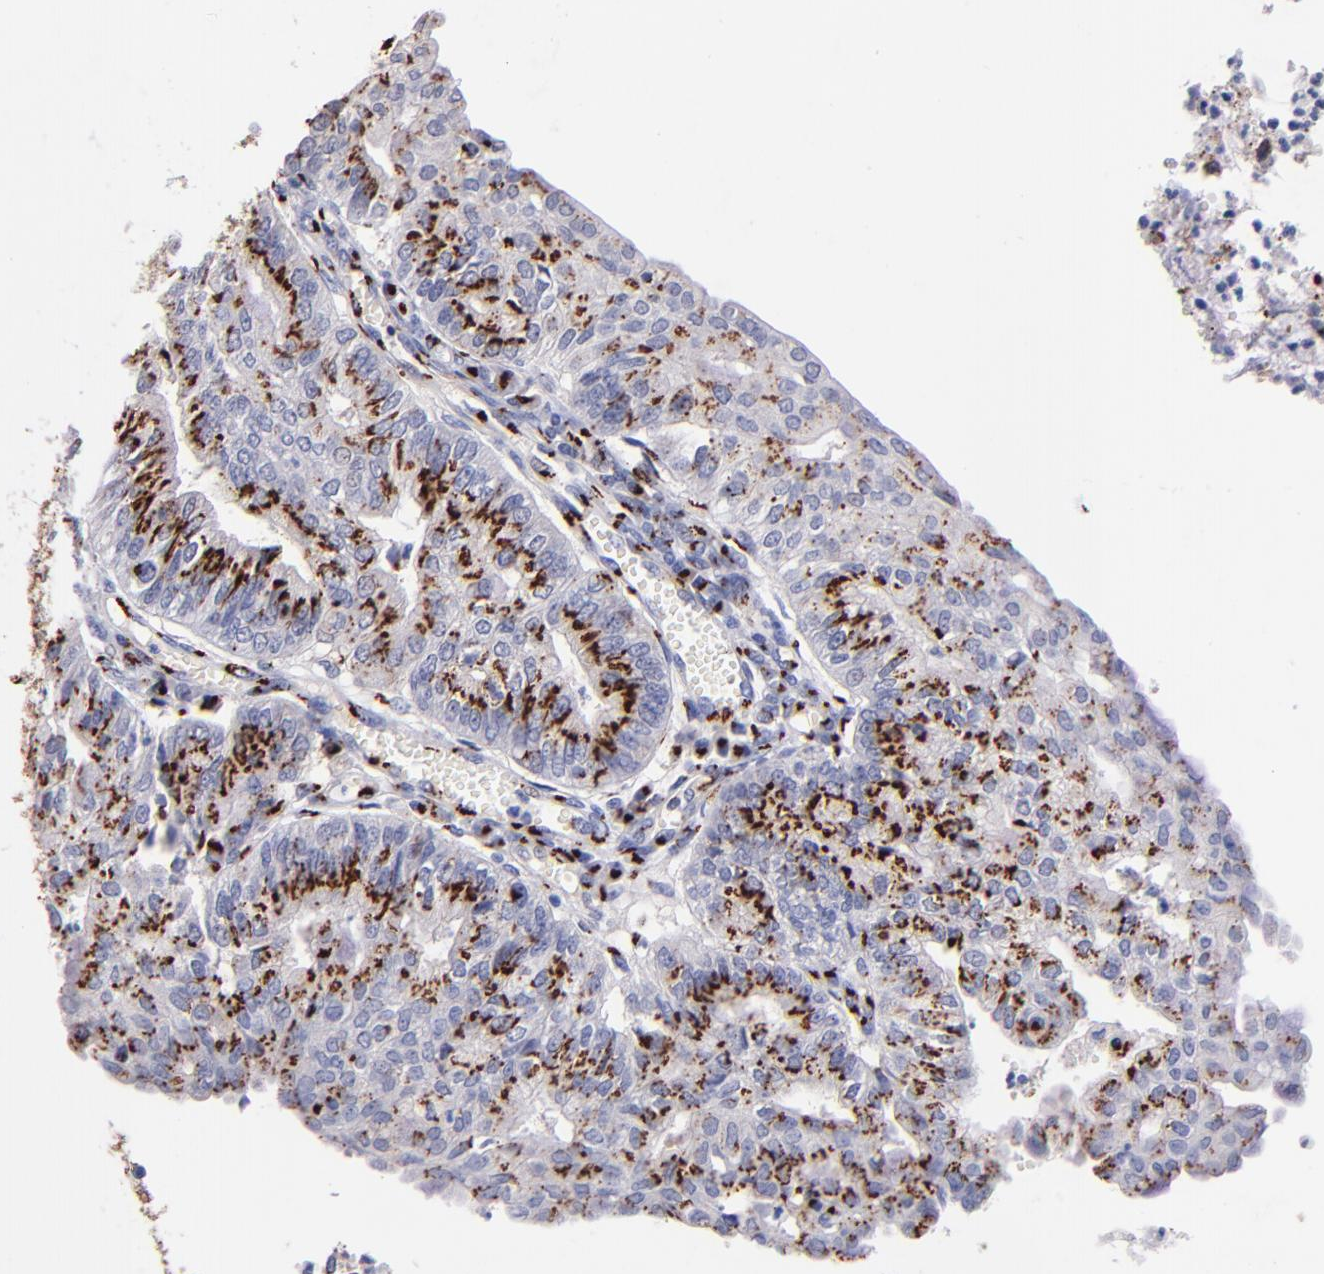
{"staining": {"intensity": "moderate", "quantity": "25%-75%", "location": "cytoplasmic/membranous"}, "tissue": "endometrial cancer", "cell_type": "Tumor cells", "image_type": "cancer", "snomed": [{"axis": "morphology", "description": "Adenocarcinoma, NOS"}, {"axis": "topography", "description": "Endometrium"}], "caption": "Protein expression analysis of human endometrial adenocarcinoma reveals moderate cytoplasmic/membranous staining in about 25%-75% of tumor cells.", "gene": "GOLIM4", "patient": {"sex": "female", "age": 59}}